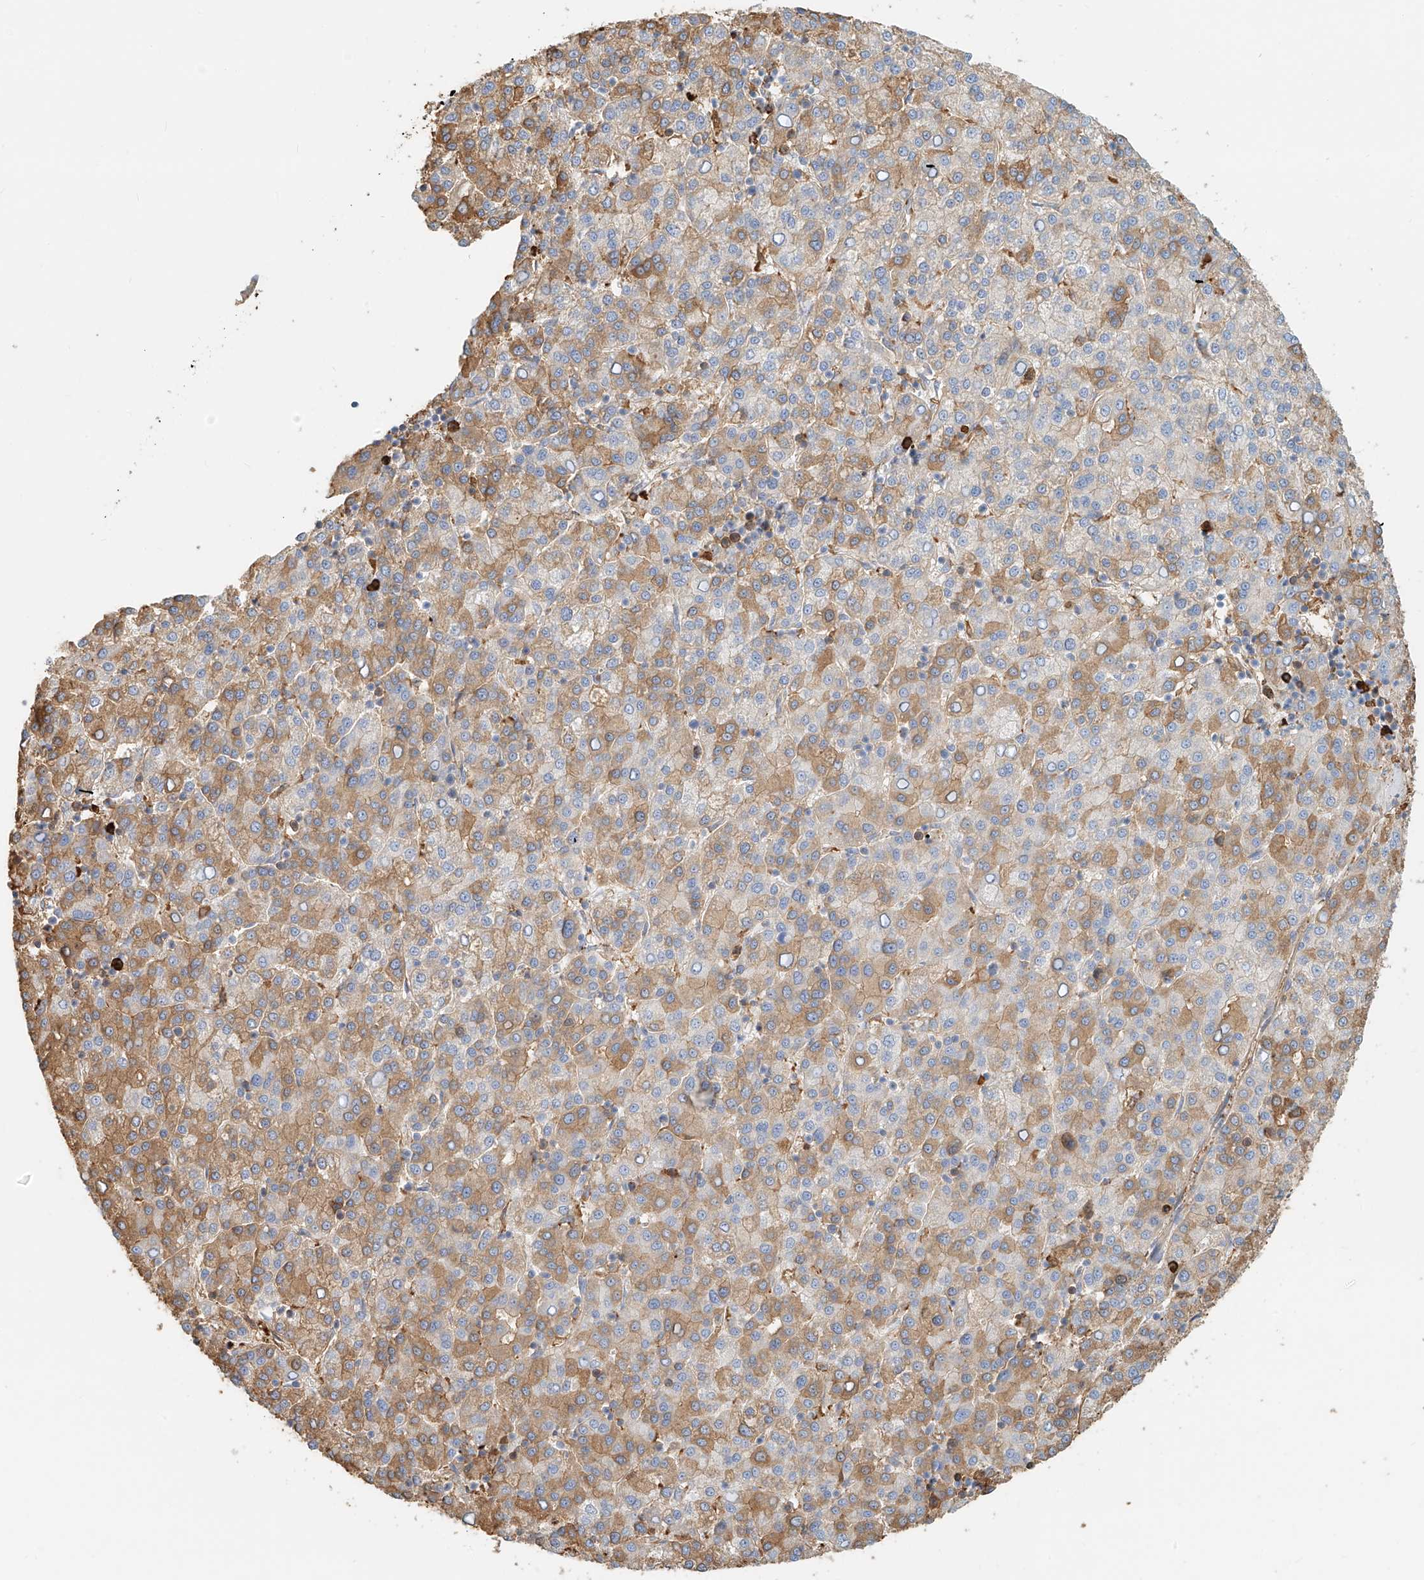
{"staining": {"intensity": "moderate", "quantity": "25%-75%", "location": "cytoplasmic/membranous"}, "tissue": "liver cancer", "cell_type": "Tumor cells", "image_type": "cancer", "snomed": [{"axis": "morphology", "description": "Carcinoma, Hepatocellular, NOS"}, {"axis": "topography", "description": "Liver"}], "caption": "An image of human liver cancer (hepatocellular carcinoma) stained for a protein exhibits moderate cytoplasmic/membranous brown staining in tumor cells.", "gene": "ZFP30", "patient": {"sex": "female", "age": 58}}